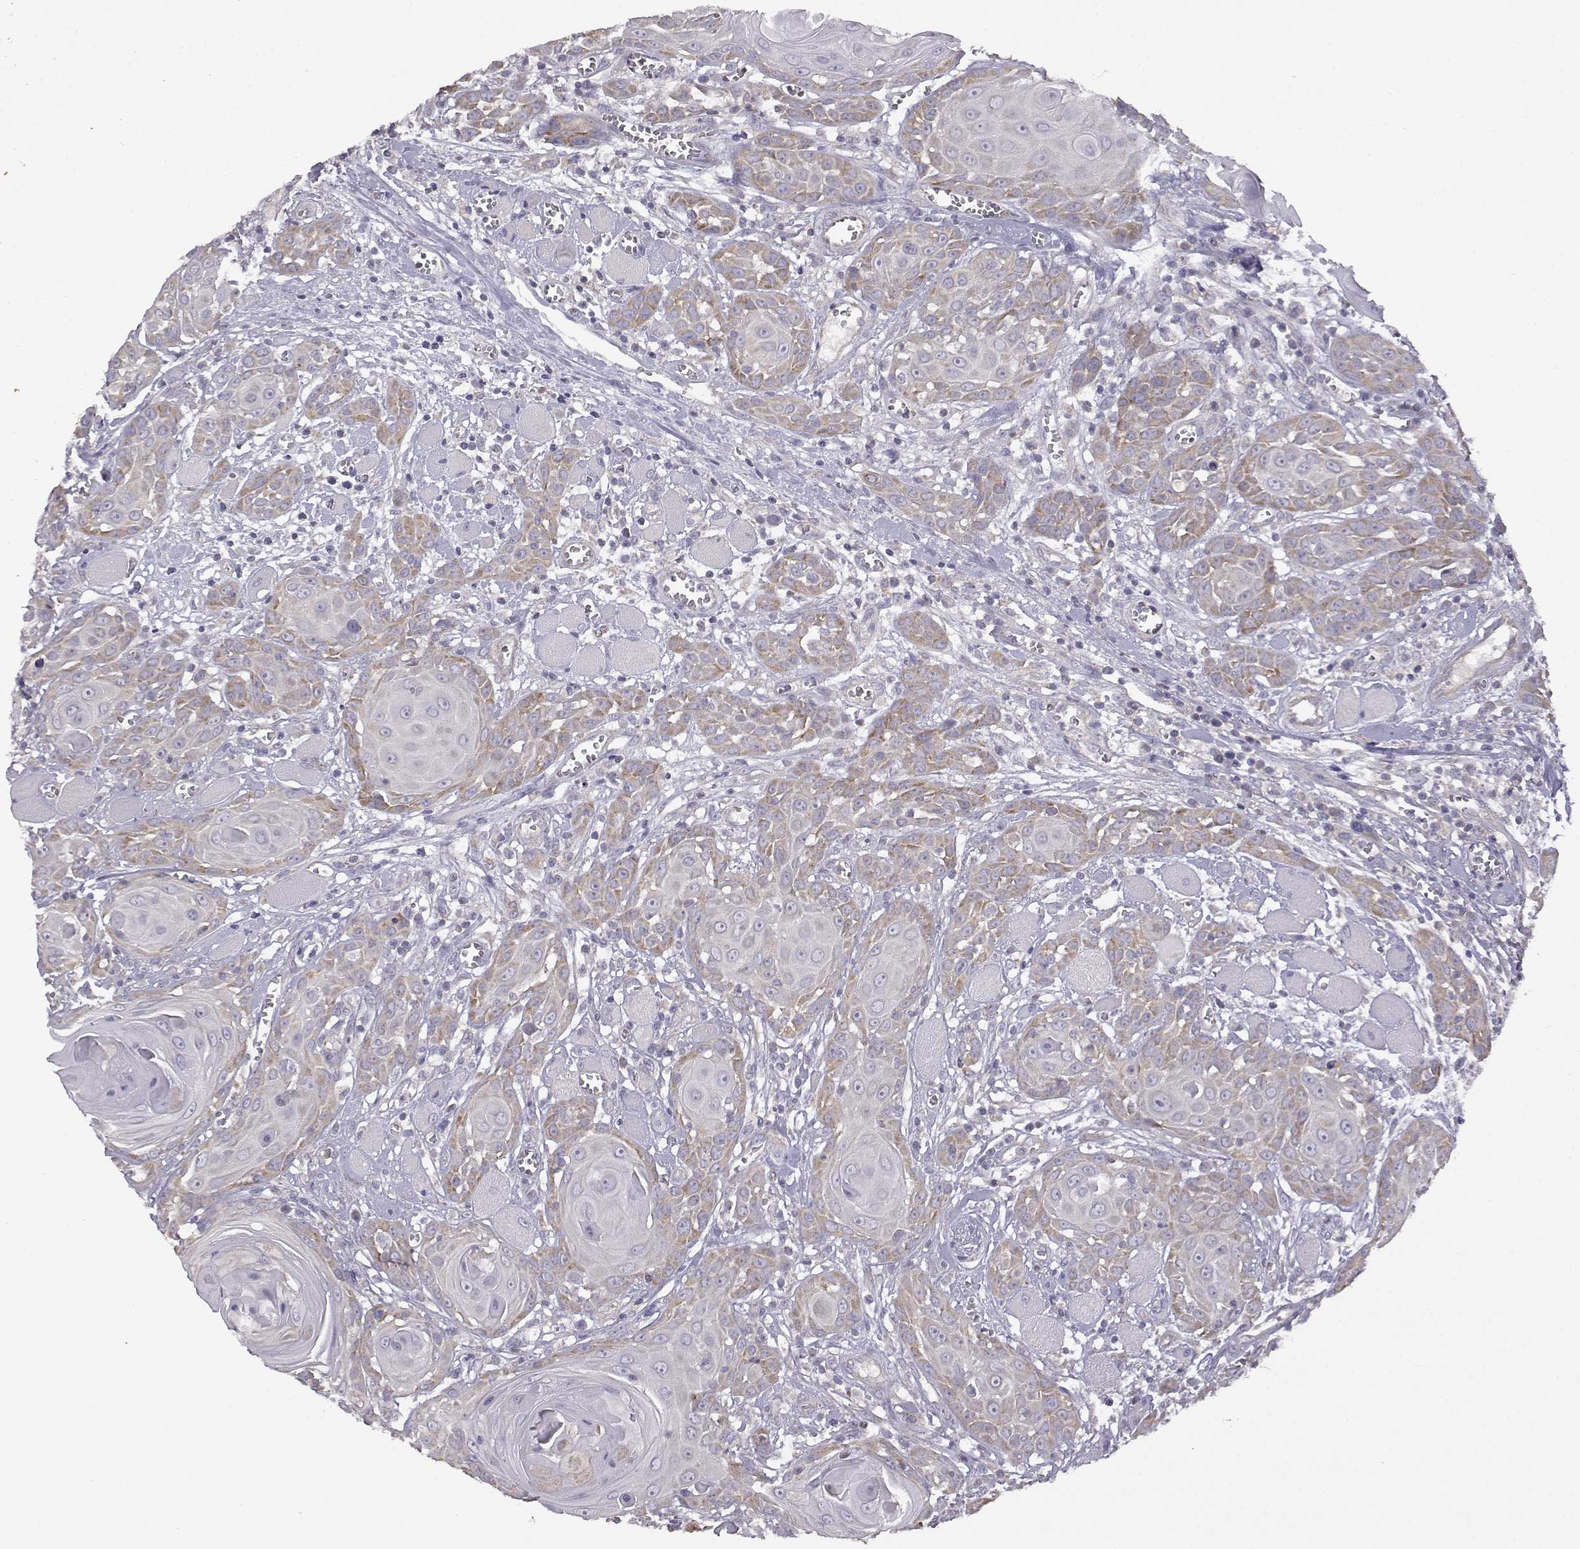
{"staining": {"intensity": "moderate", "quantity": "<25%", "location": "cytoplasmic/membranous"}, "tissue": "head and neck cancer", "cell_type": "Tumor cells", "image_type": "cancer", "snomed": [{"axis": "morphology", "description": "Squamous cell carcinoma, NOS"}, {"axis": "topography", "description": "Head-Neck"}], "caption": "Protein analysis of head and neck cancer (squamous cell carcinoma) tissue shows moderate cytoplasmic/membranous positivity in approximately <25% of tumor cells.", "gene": "DDC", "patient": {"sex": "female", "age": 80}}